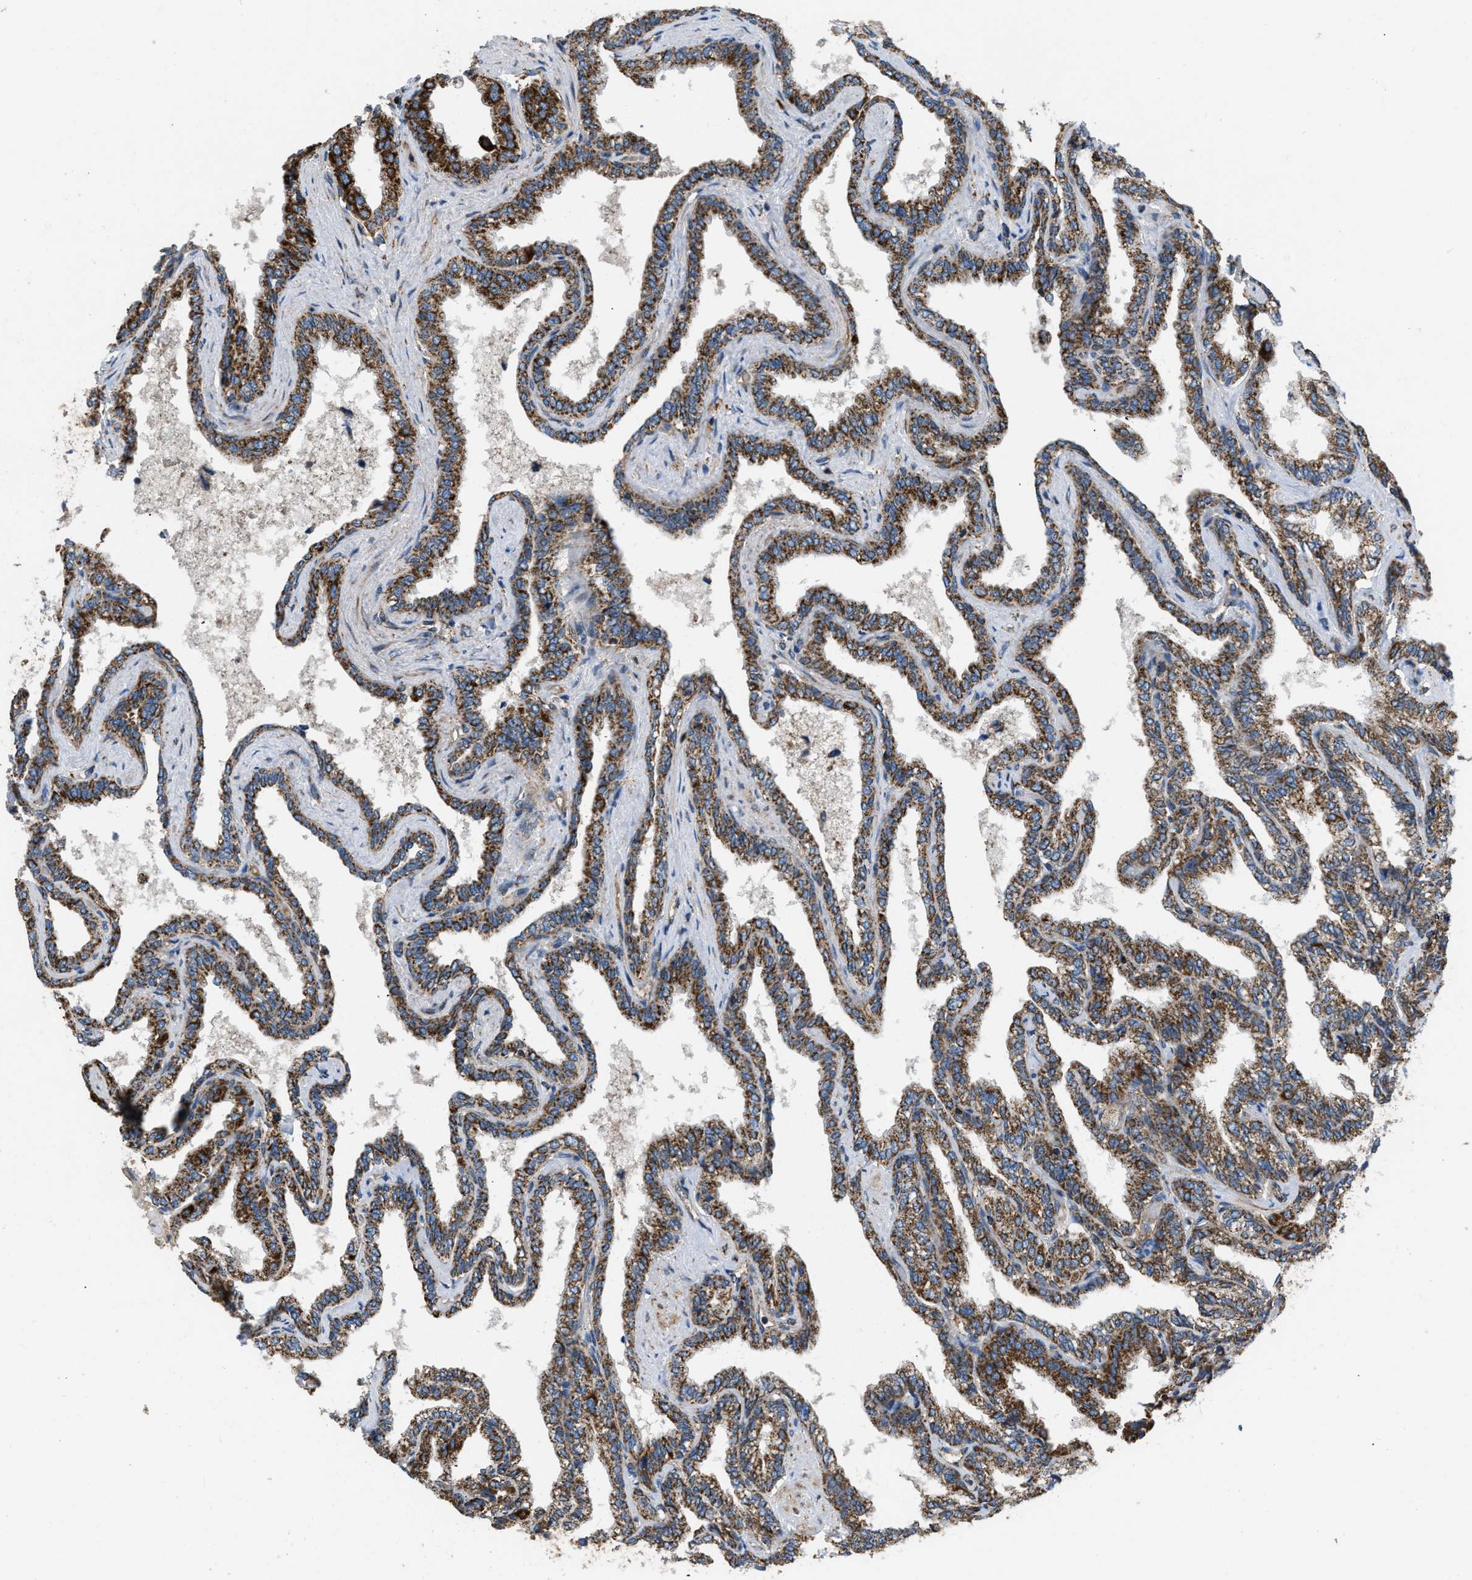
{"staining": {"intensity": "strong", "quantity": ">75%", "location": "cytoplasmic/membranous"}, "tissue": "seminal vesicle", "cell_type": "Glandular cells", "image_type": "normal", "snomed": [{"axis": "morphology", "description": "Normal tissue, NOS"}, {"axis": "topography", "description": "Seminal veicle"}], "caption": "Normal seminal vesicle demonstrates strong cytoplasmic/membranous staining in about >75% of glandular cells, visualized by immunohistochemistry.", "gene": "OPTN", "patient": {"sex": "male", "age": 46}}